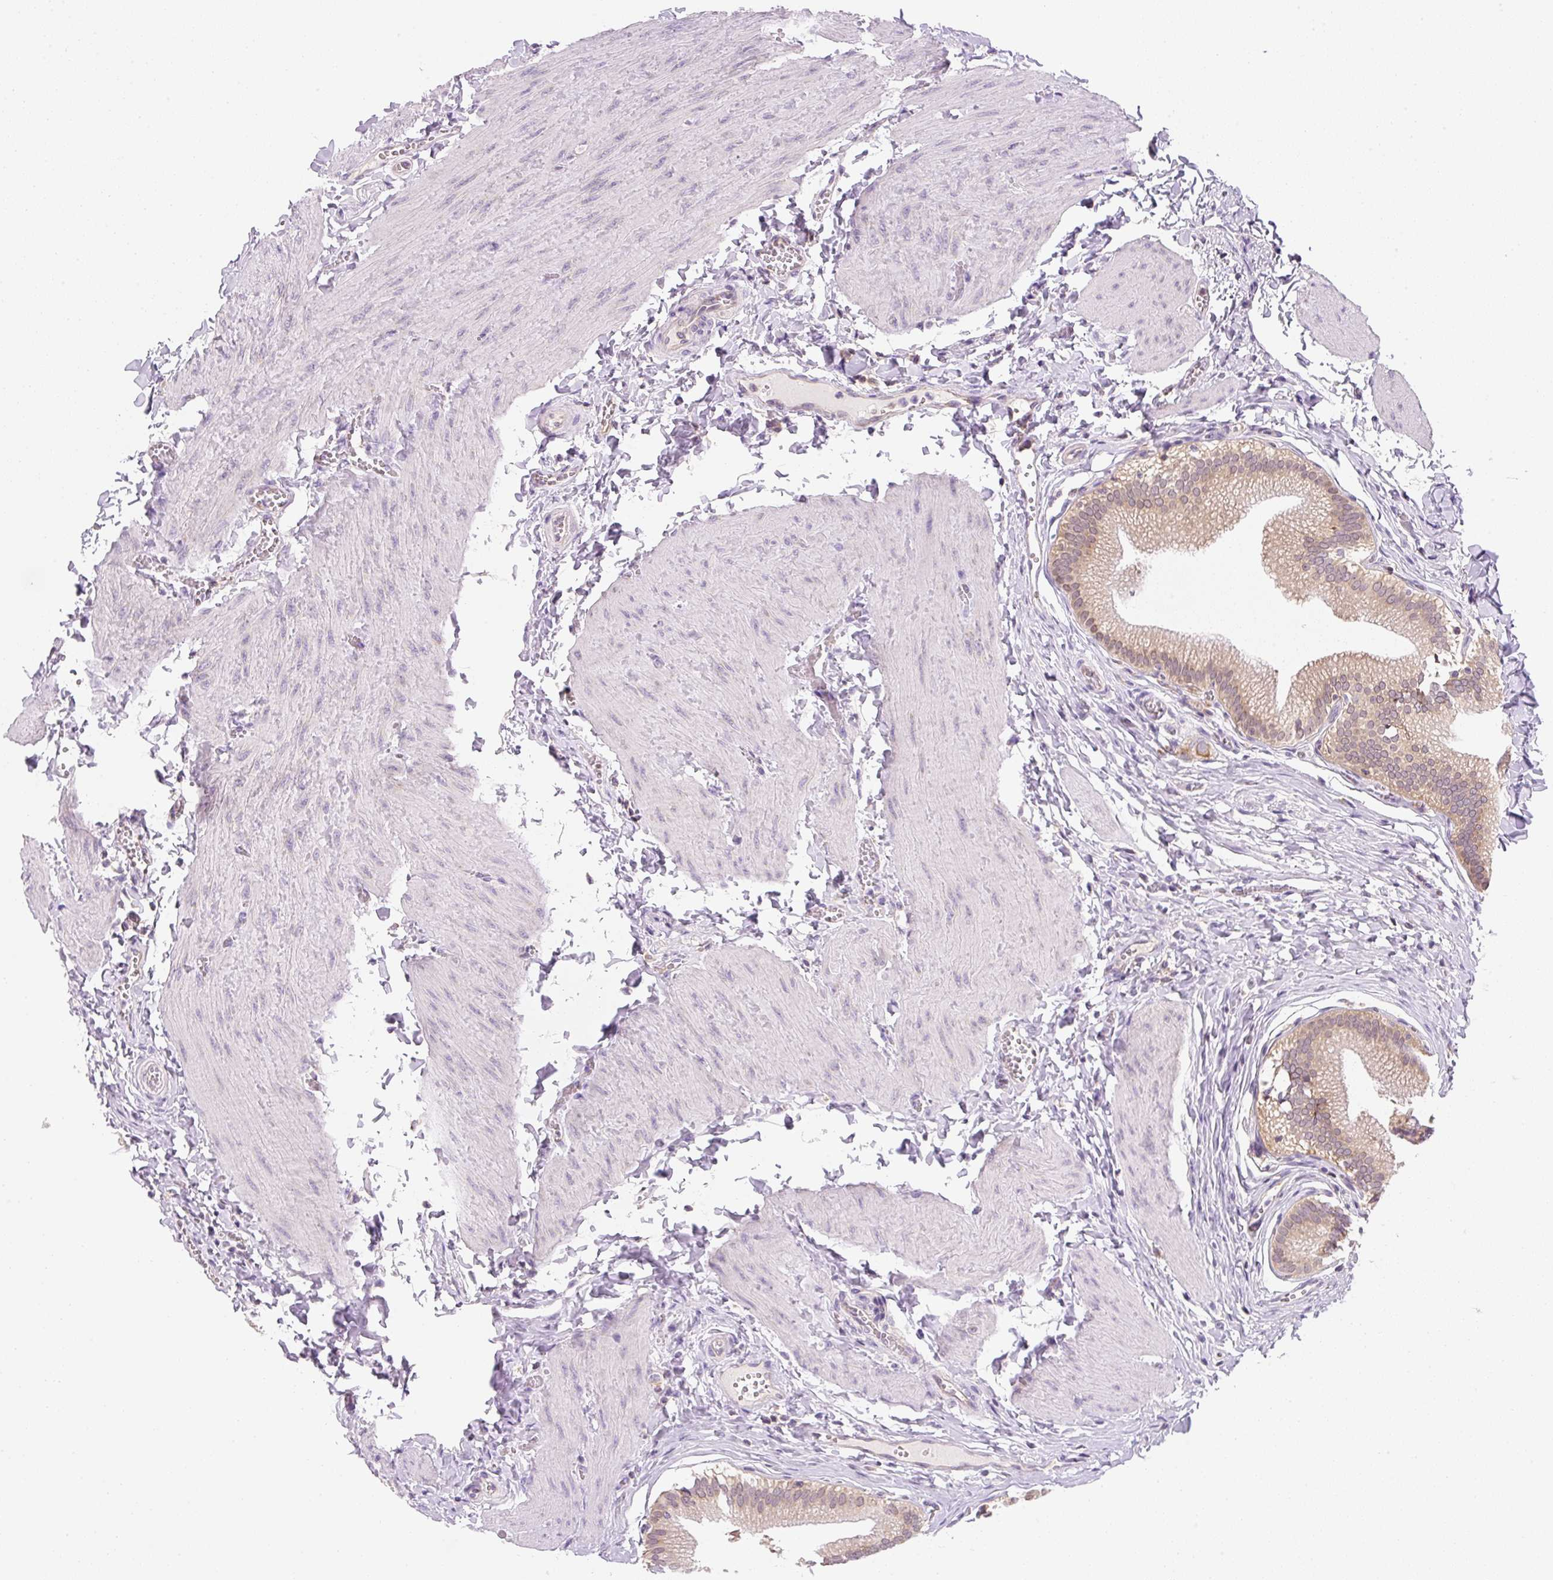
{"staining": {"intensity": "moderate", "quantity": ">75%", "location": "cytoplasmic/membranous"}, "tissue": "gallbladder", "cell_type": "Glandular cells", "image_type": "normal", "snomed": [{"axis": "morphology", "description": "Normal tissue, NOS"}, {"axis": "topography", "description": "Gallbladder"}], "caption": "High-magnification brightfield microscopy of normal gallbladder stained with DAB (brown) and counterstained with hematoxylin (blue). glandular cells exhibit moderate cytoplasmic/membranous positivity is appreciated in about>75% of cells. (DAB (3,3'-diaminobenzidine) IHC, brown staining for protein, blue staining for nuclei).", "gene": "RPL18A", "patient": {"sex": "male", "age": 17}}